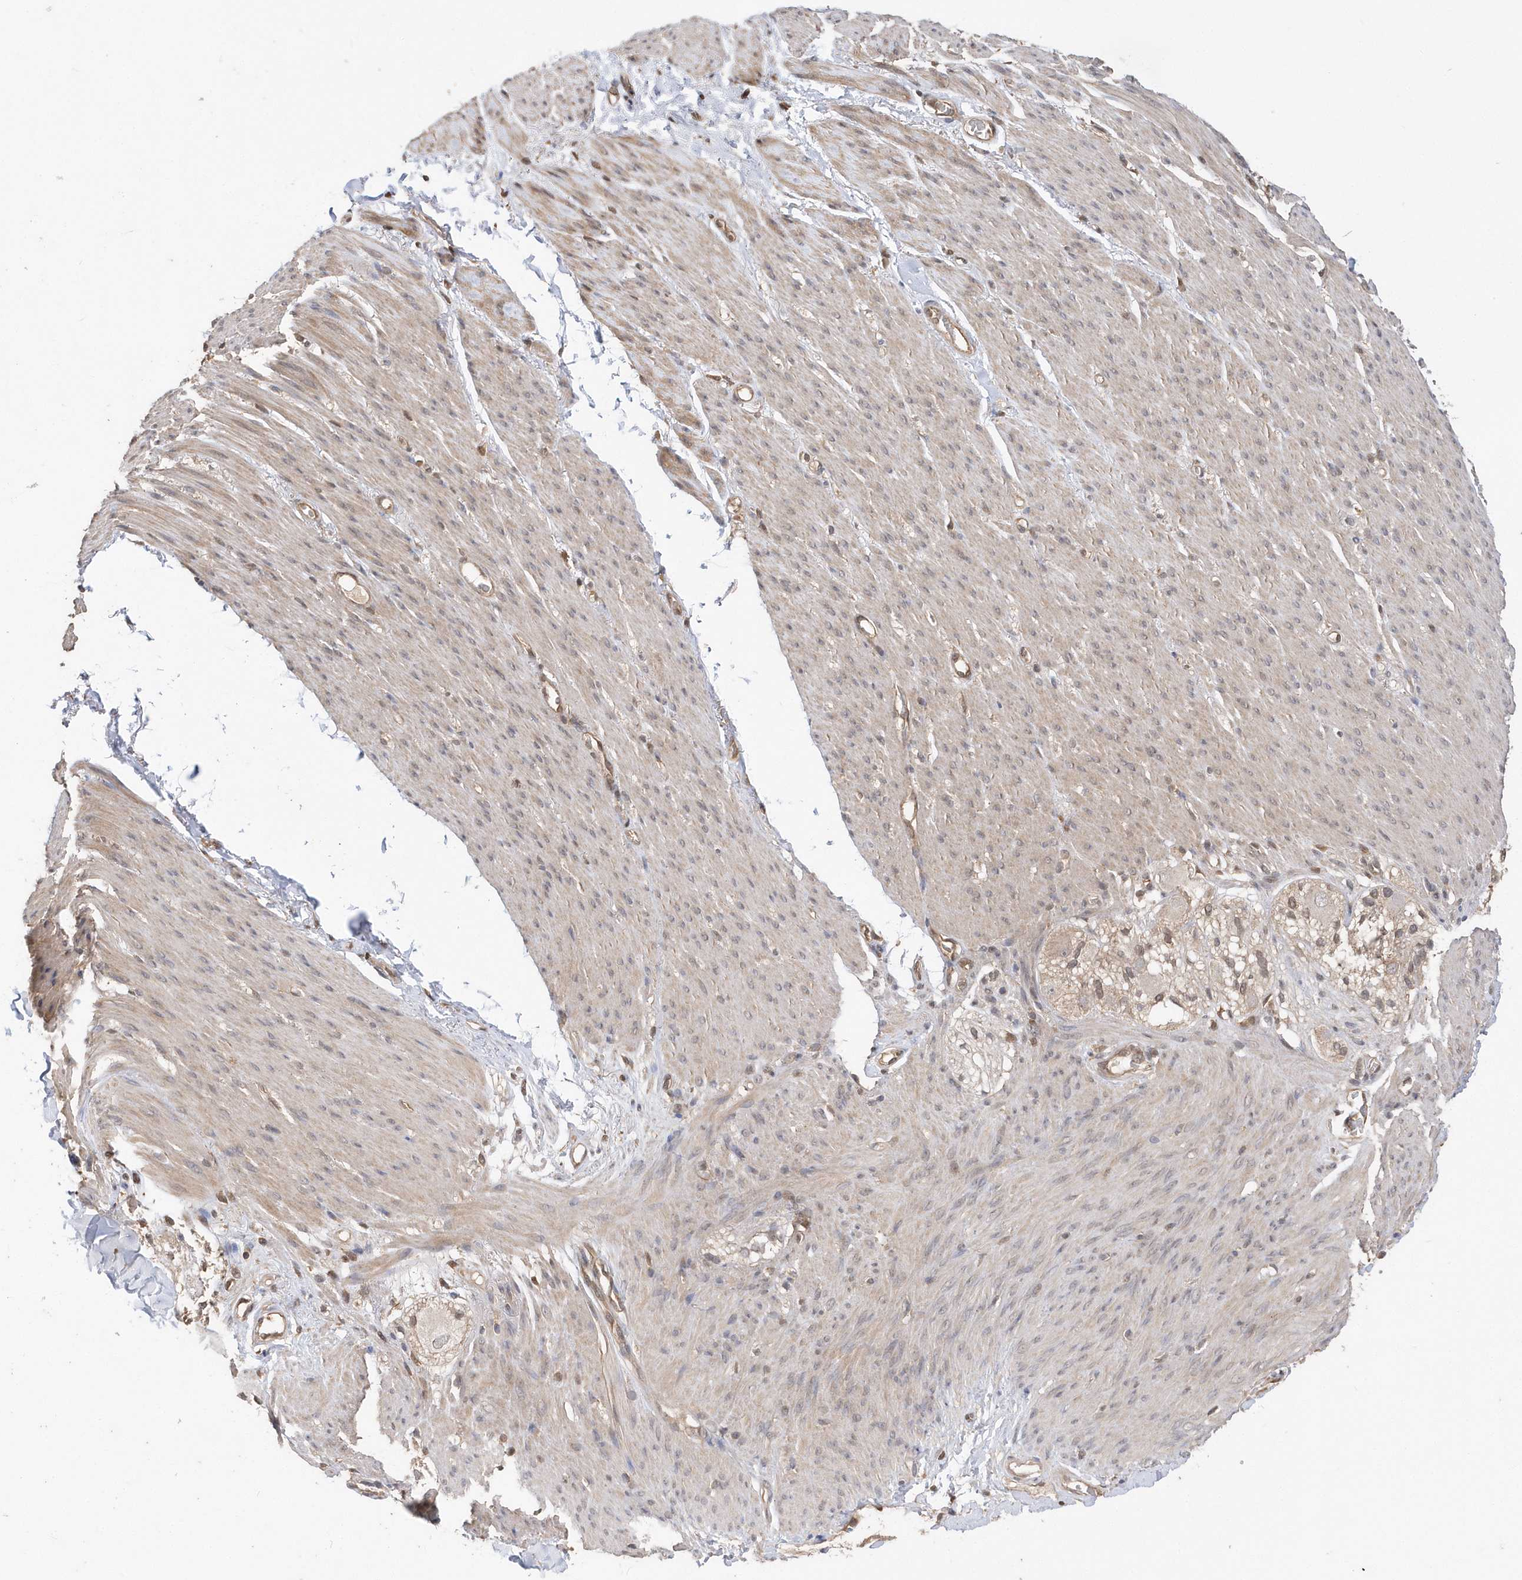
{"staining": {"intensity": "weak", "quantity": ">75%", "location": "cytoplasmic/membranous,nuclear"}, "tissue": "adipose tissue", "cell_type": "Adipocytes", "image_type": "normal", "snomed": [{"axis": "morphology", "description": "Normal tissue, NOS"}, {"axis": "topography", "description": "Colon"}, {"axis": "topography", "description": "Peripheral nerve tissue"}], "caption": "Immunohistochemistry (IHC) image of unremarkable adipose tissue: adipose tissue stained using IHC reveals low levels of weak protein expression localized specifically in the cytoplasmic/membranous,nuclear of adipocytes, appearing as a cytoplasmic/membranous,nuclear brown color.", "gene": "RPEL1", "patient": {"sex": "female", "age": 61}}